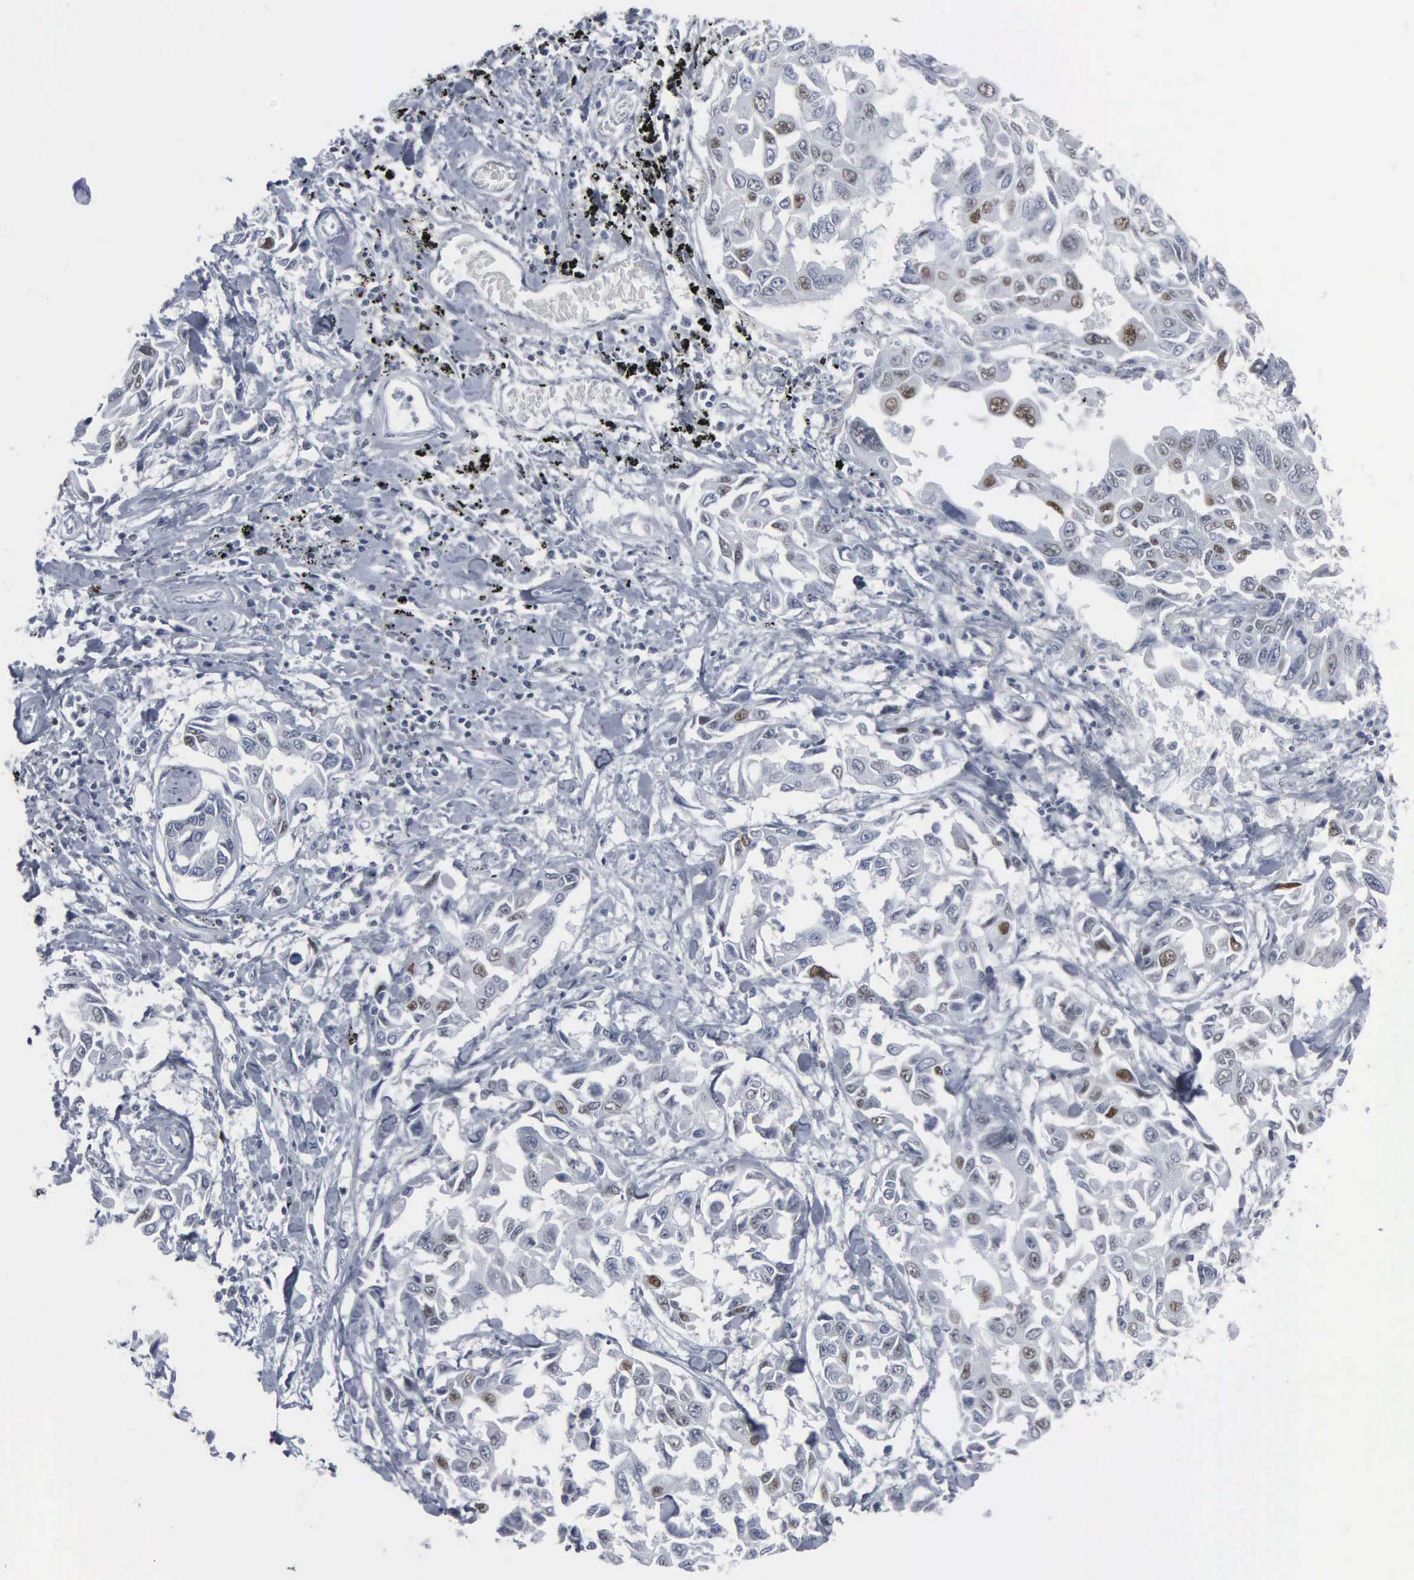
{"staining": {"intensity": "moderate", "quantity": "<25%", "location": "nuclear"}, "tissue": "lung cancer", "cell_type": "Tumor cells", "image_type": "cancer", "snomed": [{"axis": "morphology", "description": "Adenocarcinoma, NOS"}, {"axis": "topography", "description": "Lung"}], "caption": "A micrograph of human lung cancer (adenocarcinoma) stained for a protein displays moderate nuclear brown staining in tumor cells.", "gene": "CCND3", "patient": {"sex": "male", "age": 64}}